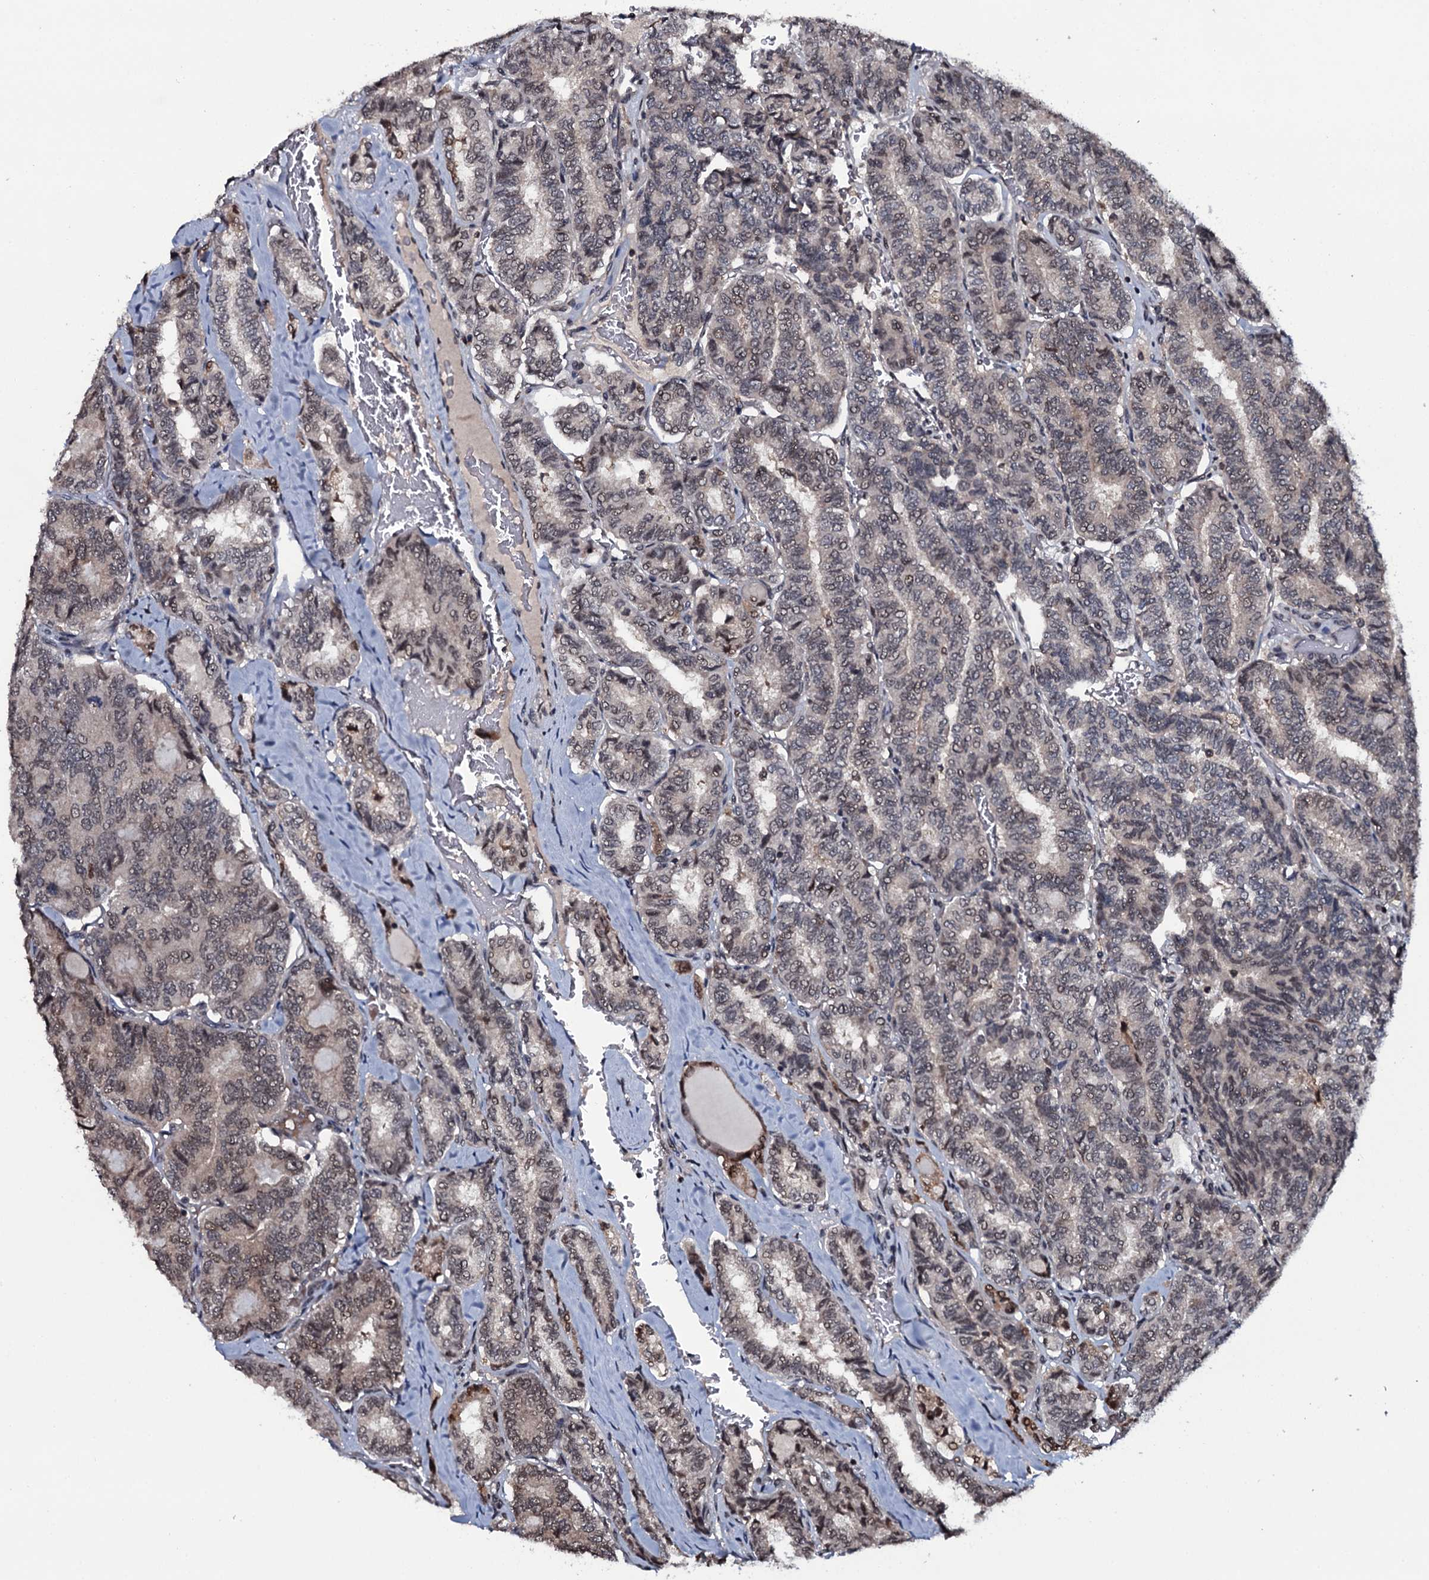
{"staining": {"intensity": "weak", "quantity": "25%-75%", "location": "nuclear"}, "tissue": "thyroid cancer", "cell_type": "Tumor cells", "image_type": "cancer", "snomed": [{"axis": "morphology", "description": "Papillary adenocarcinoma, NOS"}, {"axis": "topography", "description": "Thyroid gland"}], "caption": "Thyroid papillary adenocarcinoma stained for a protein shows weak nuclear positivity in tumor cells.", "gene": "HDDC3", "patient": {"sex": "female", "age": 35}}